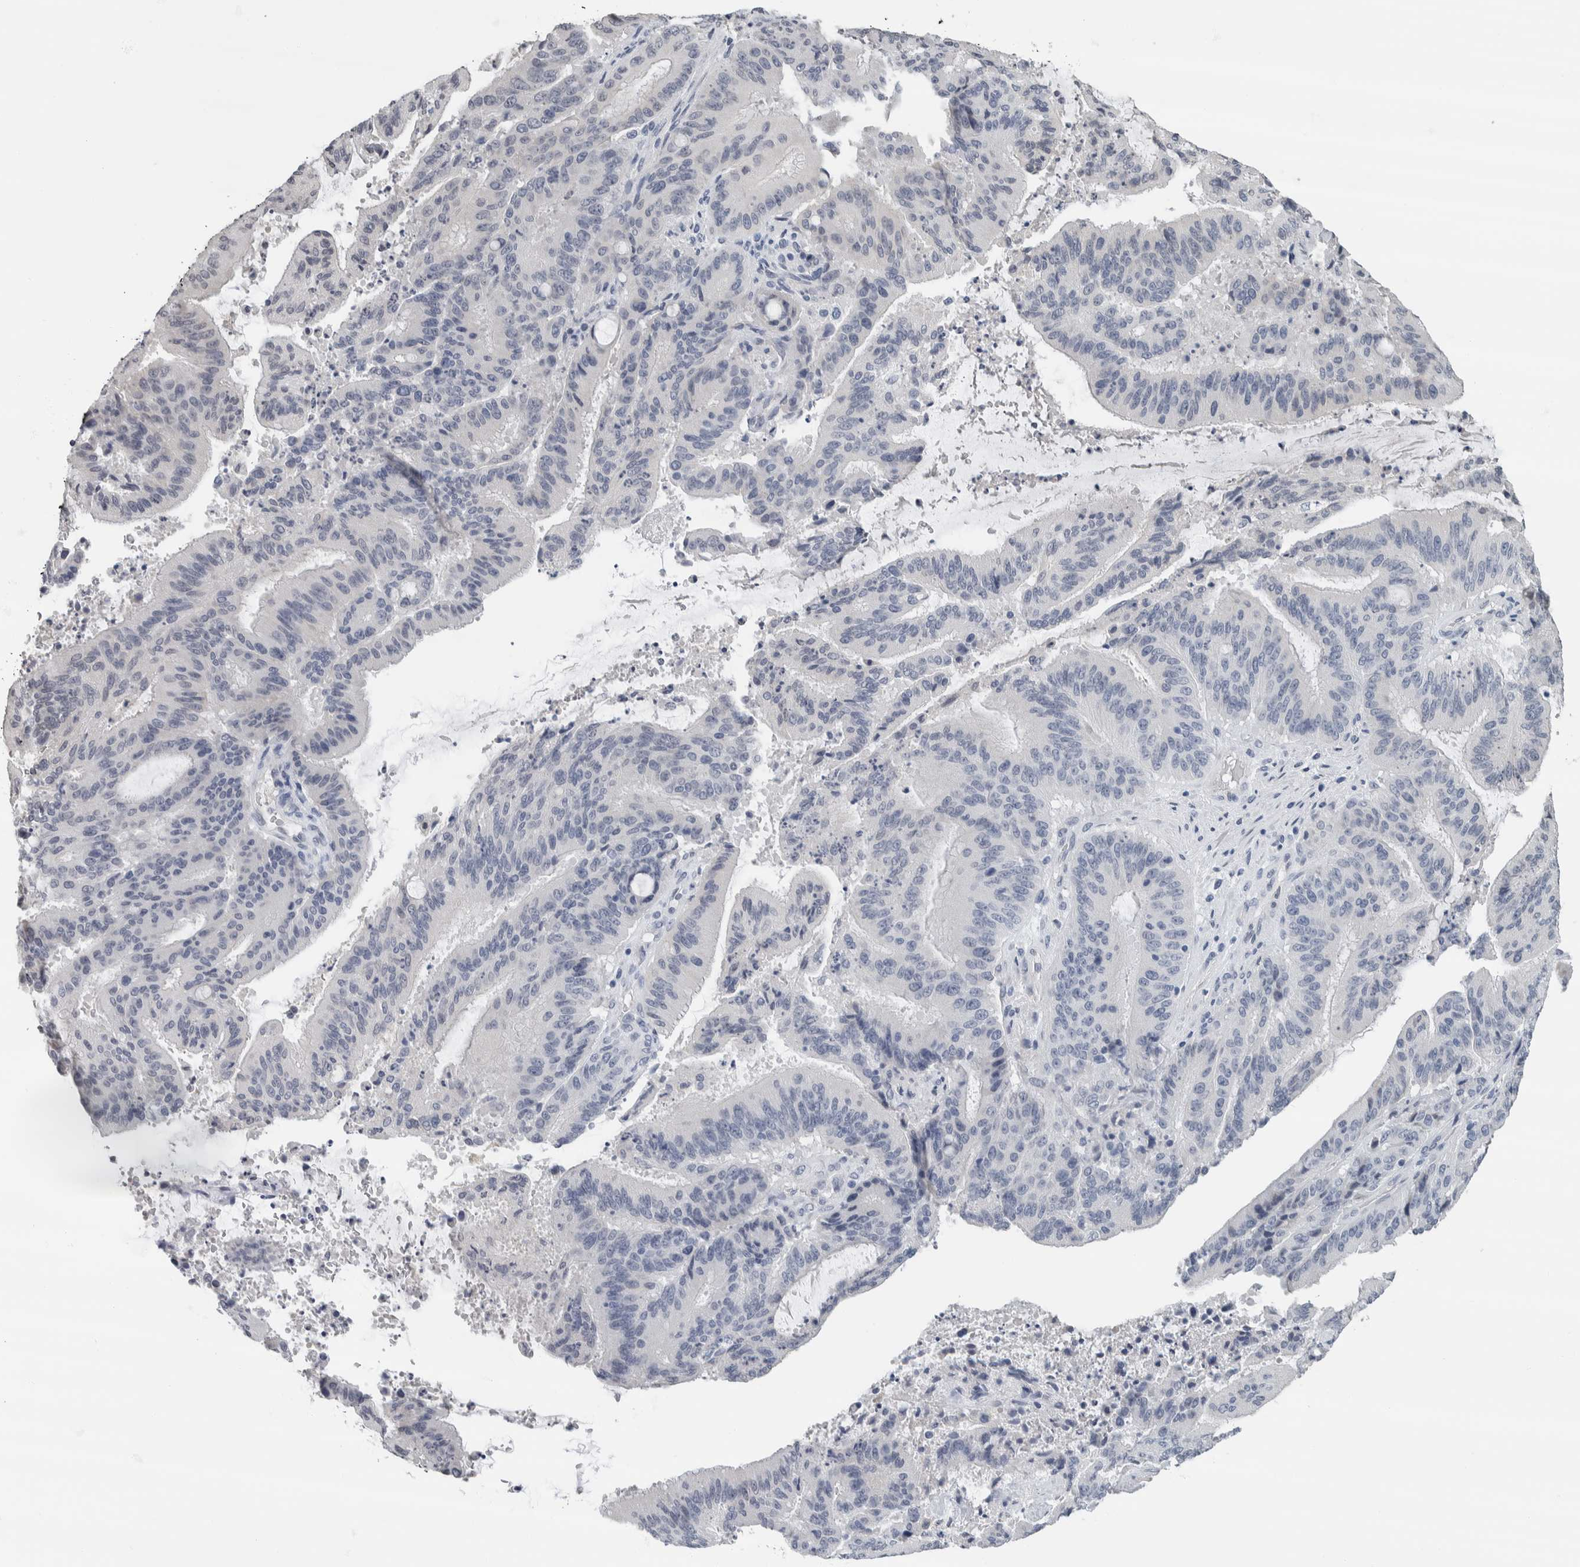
{"staining": {"intensity": "negative", "quantity": "none", "location": "none"}, "tissue": "liver cancer", "cell_type": "Tumor cells", "image_type": "cancer", "snomed": [{"axis": "morphology", "description": "Normal tissue, NOS"}, {"axis": "morphology", "description": "Cholangiocarcinoma"}, {"axis": "topography", "description": "Liver"}, {"axis": "topography", "description": "Peripheral nerve tissue"}], "caption": "Tumor cells are negative for brown protein staining in liver cancer (cholangiocarcinoma). (DAB (3,3'-diaminobenzidine) immunohistochemistry (IHC) with hematoxylin counter stain).", "gene": "NEFM", "patient": {"sex": "female", "age": 73}}